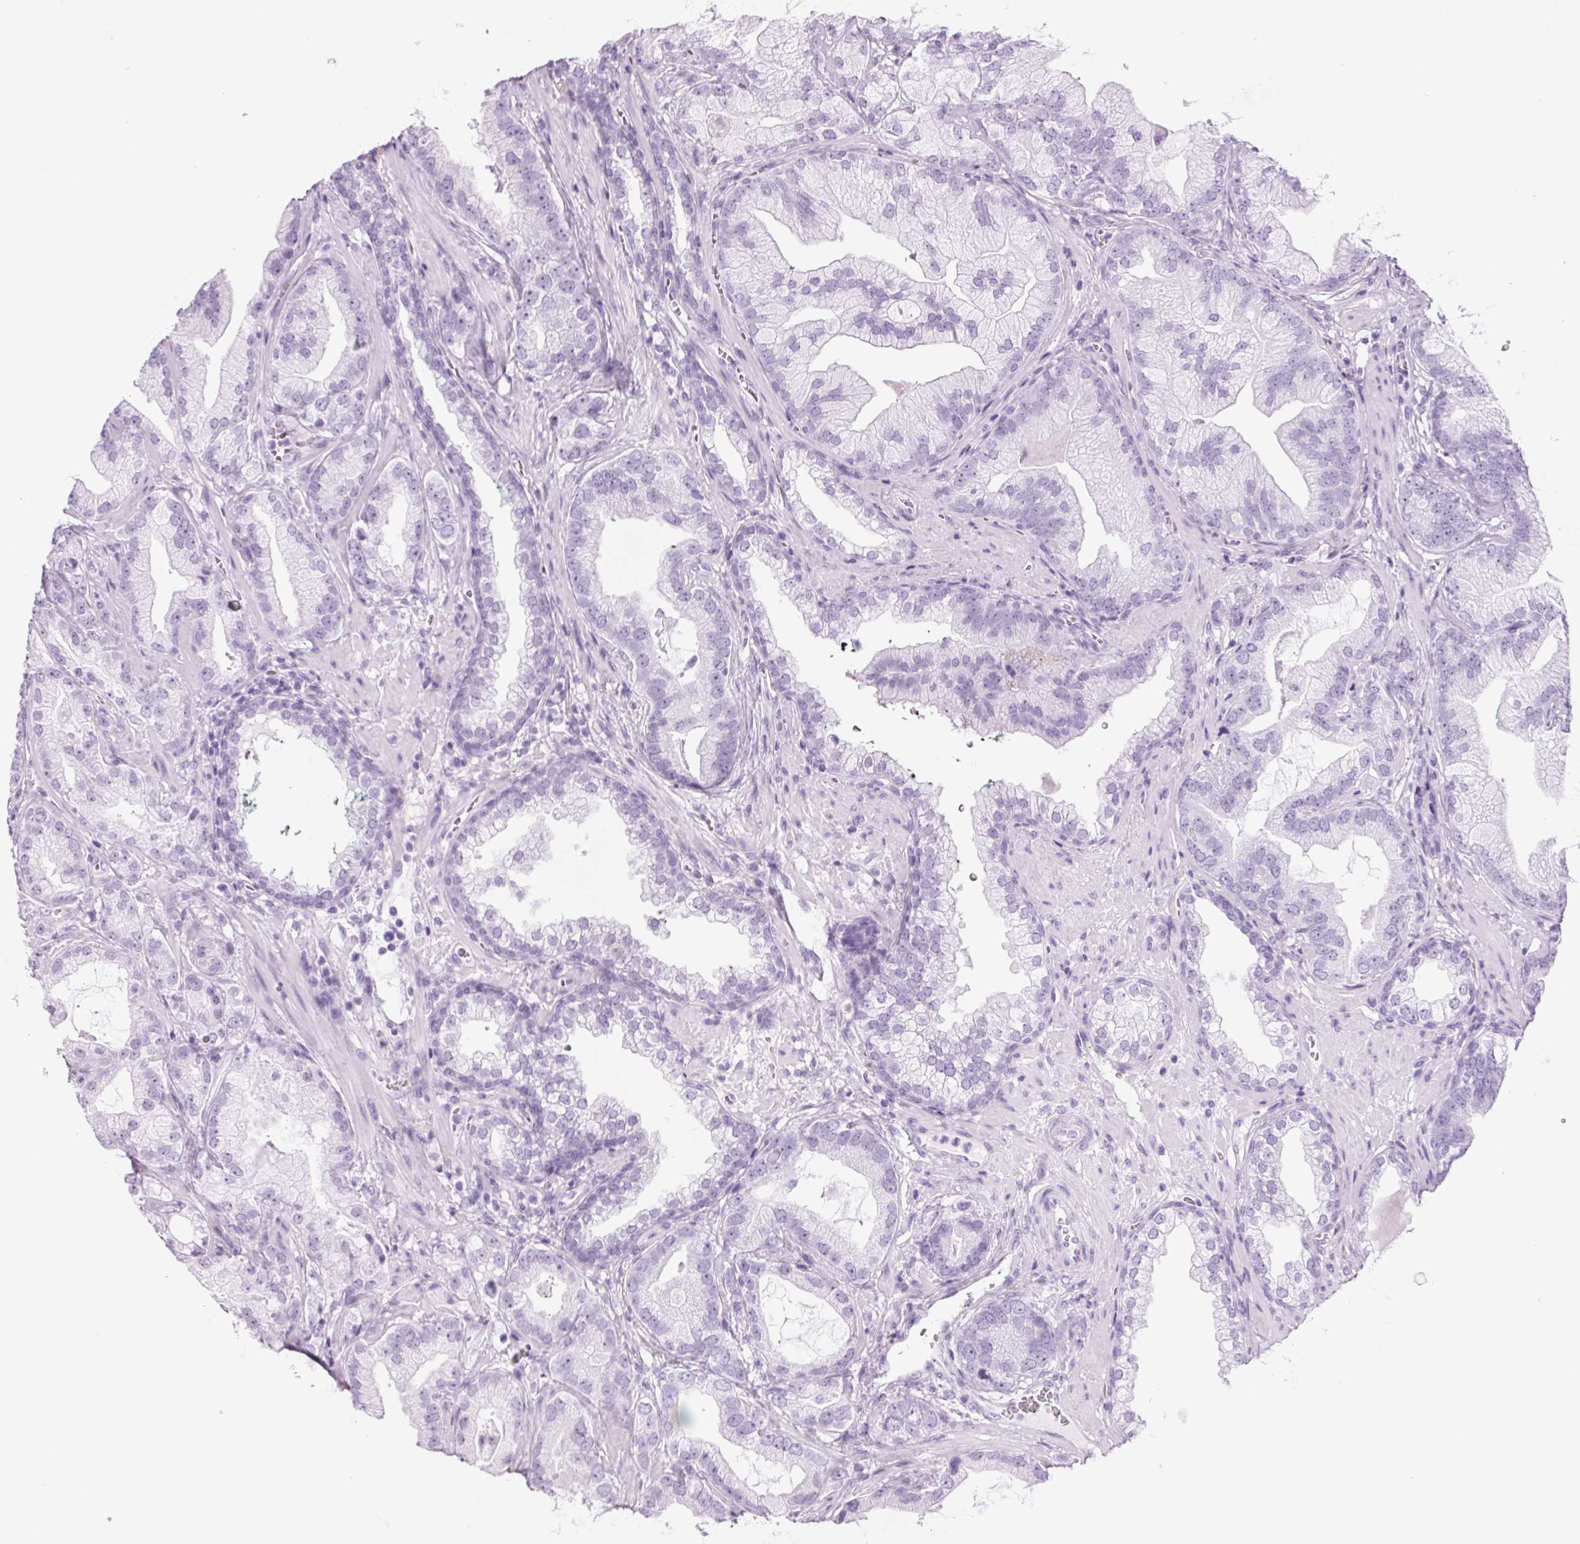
{"staining": {"intensity": "negative", "quantity": "none", "location": "none"}, "tissue": "prostate cancer", "cell_type": "Tumor cells", "image_type": "cancer", "snomed": [{"axis": "morphology", "description": "Adenocarcinoma, Low grade"}, {"axis": "topography", "description": "Prostate"}], "caption": "There is no significant expression in tumor cells of adenocarcinoma (low-grade) (prostate).", "gene": "PPP1R1A", "patient": {"sex": "male", "age": 62}}